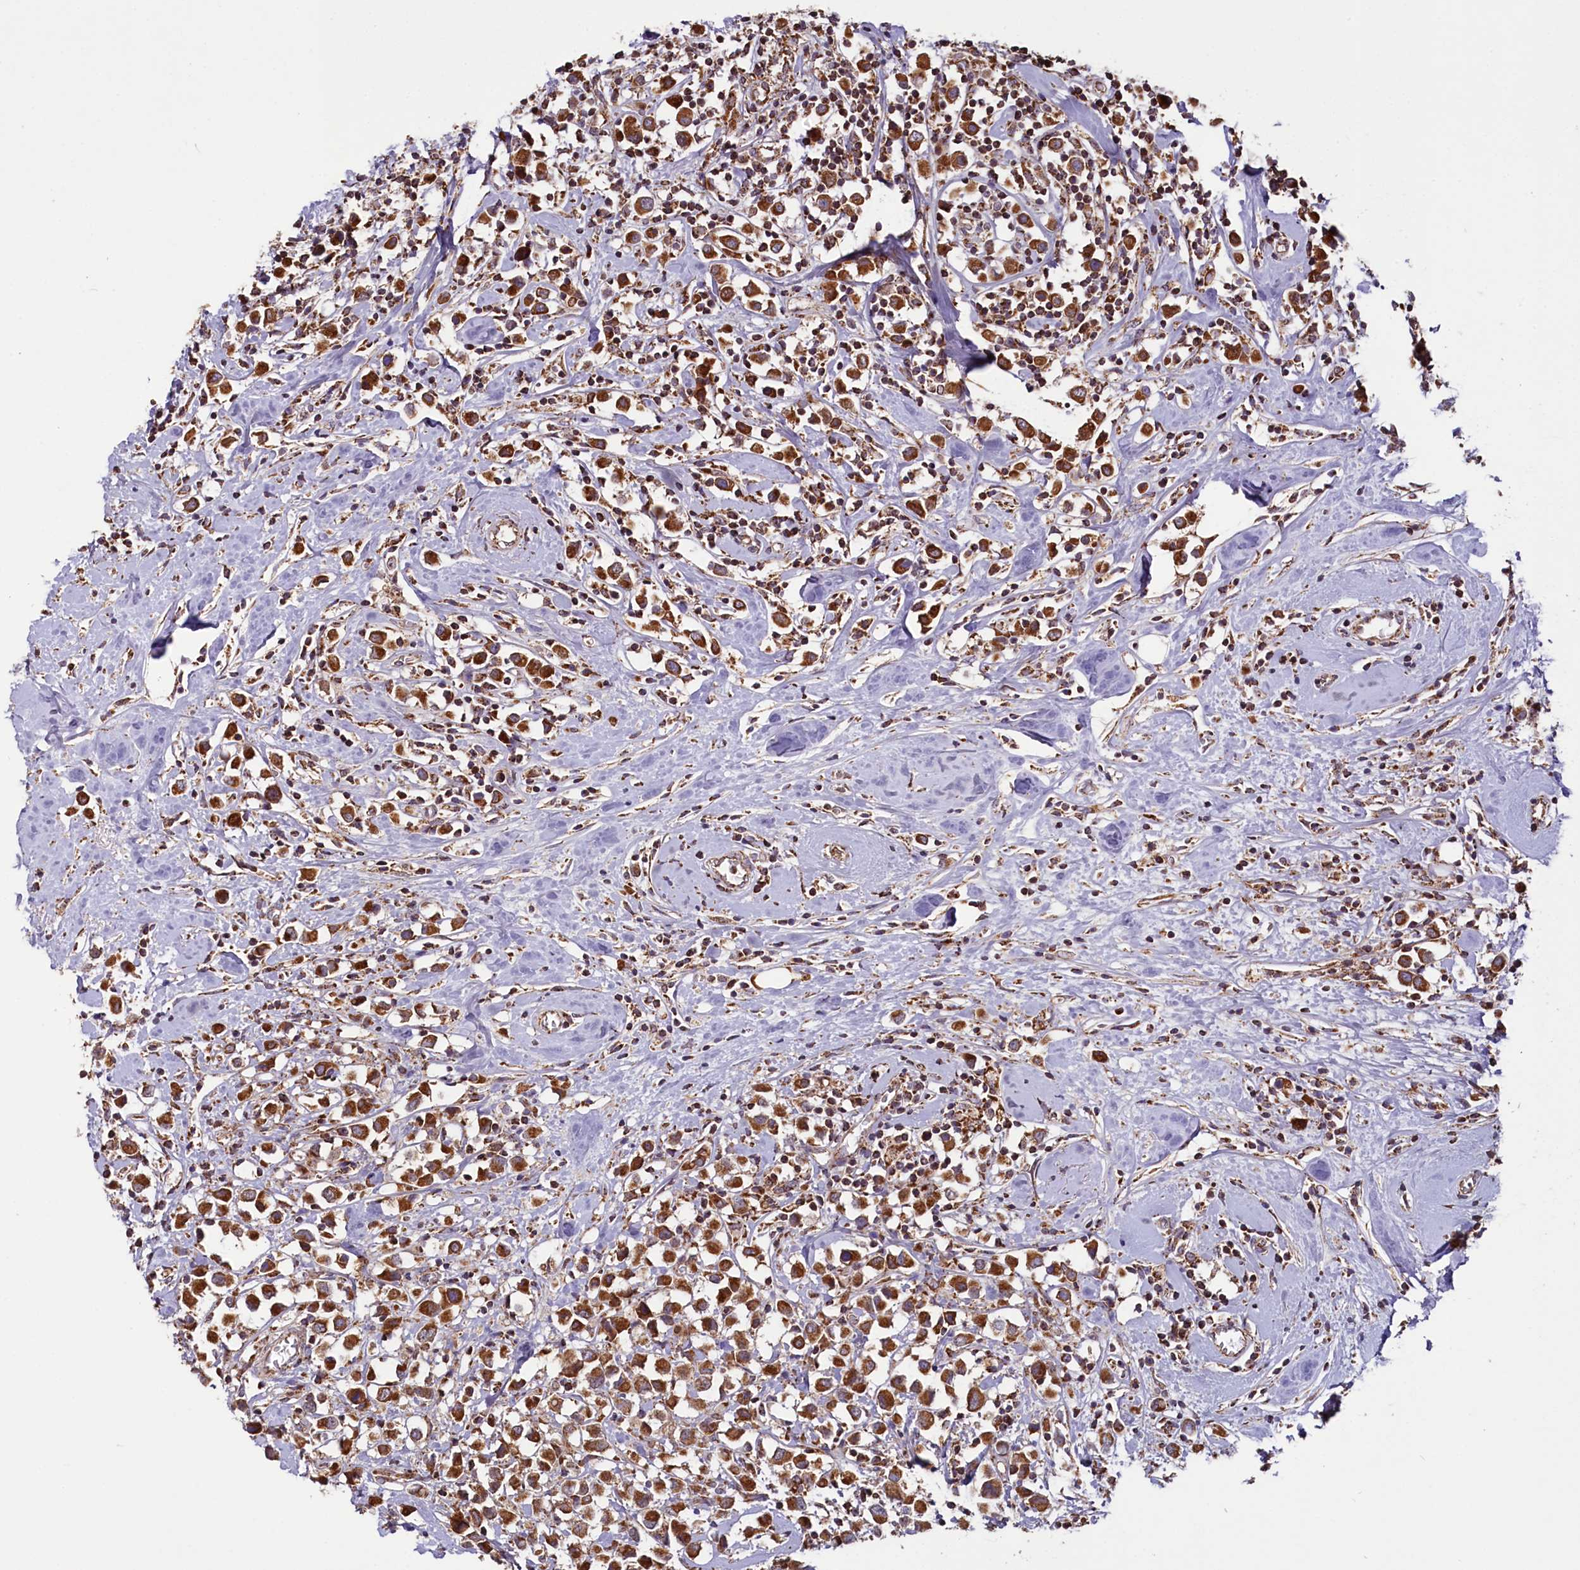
{"staining": {"intensity": "strong", "quantity": ">75%", "location": "cytoplasmic/membranous"}, "tissue": "breast cancer", "cell_type": "Tumor cells", "image_type": "cancer", "snomed": [{"axis": "morphology", "description": "Duct carcinoma"}, {"axis": "topography", "description": "Breast"}], "caption": "Immunohistochemistry (IHC) image of neoplastic tissue: human breast intraductal carcinoma stained using immunohistochemistry displays high levels of strong protein expression localized specifically in the cytoplasmic/membranous of tumor cells, appearing as a cytoplasmic/membranous brown color.", "gene": "NUDT15", "patient": {"sex": "female", "age": 61}}